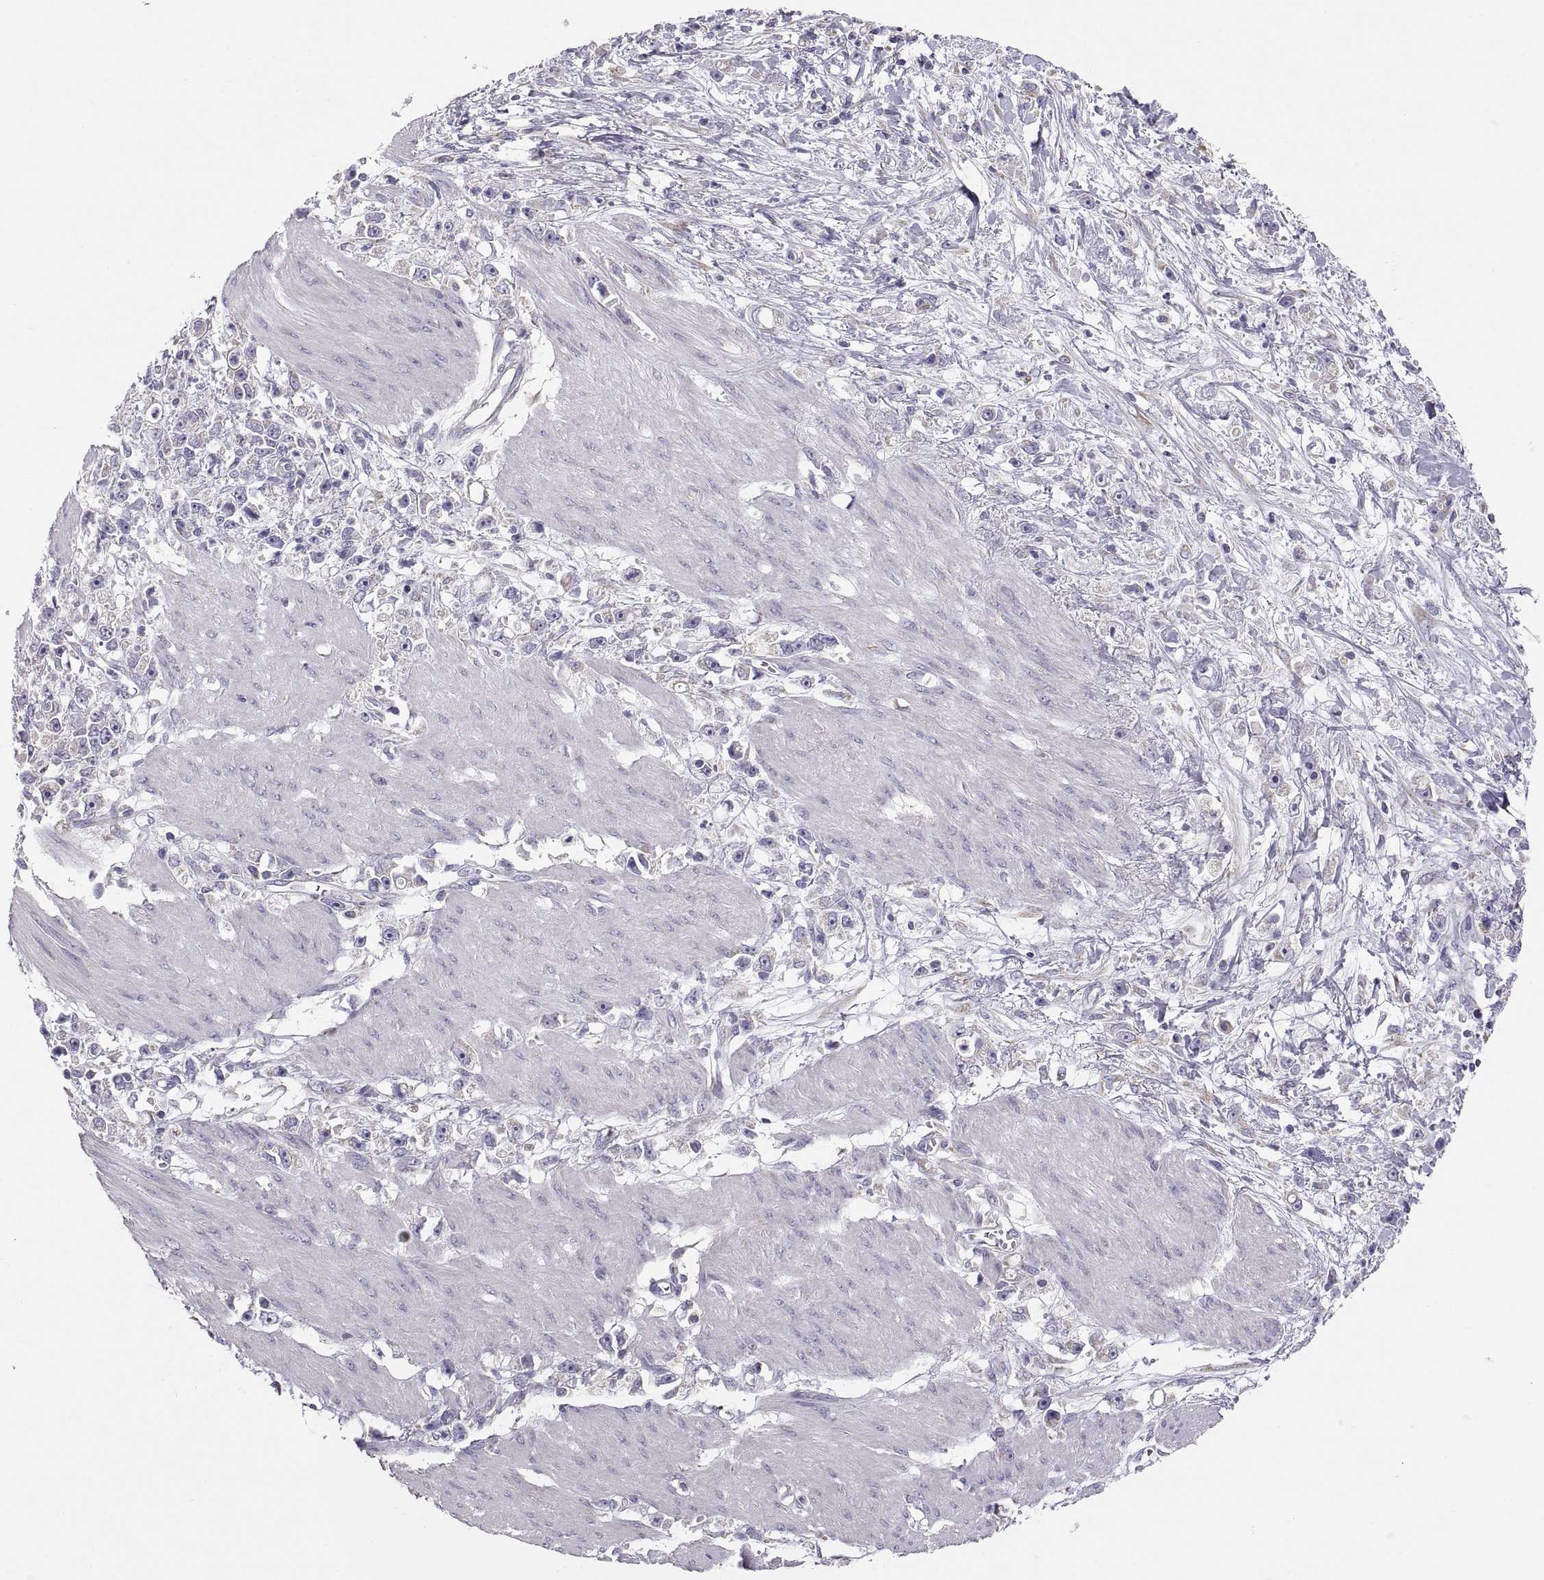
{"staining": {"intensity": "negative", "quantity": "none", "location": "none"}, "tissue": "stomach cancer", "cell_type": "Tumor cells", "image_type": "cancer", "snomed": [{"axis": "morphology", "description": "Adenocarcinoma, NOS"}, {"axis": "topography", "description": "Stomach"}], "caption": "This is an immunohistochemistry micrograph of human adenocarcinoma (stomach). There is no positivity in tumor cells.", "gene": "TNNC1", "patient": {"sex": "female", "age": 59}}